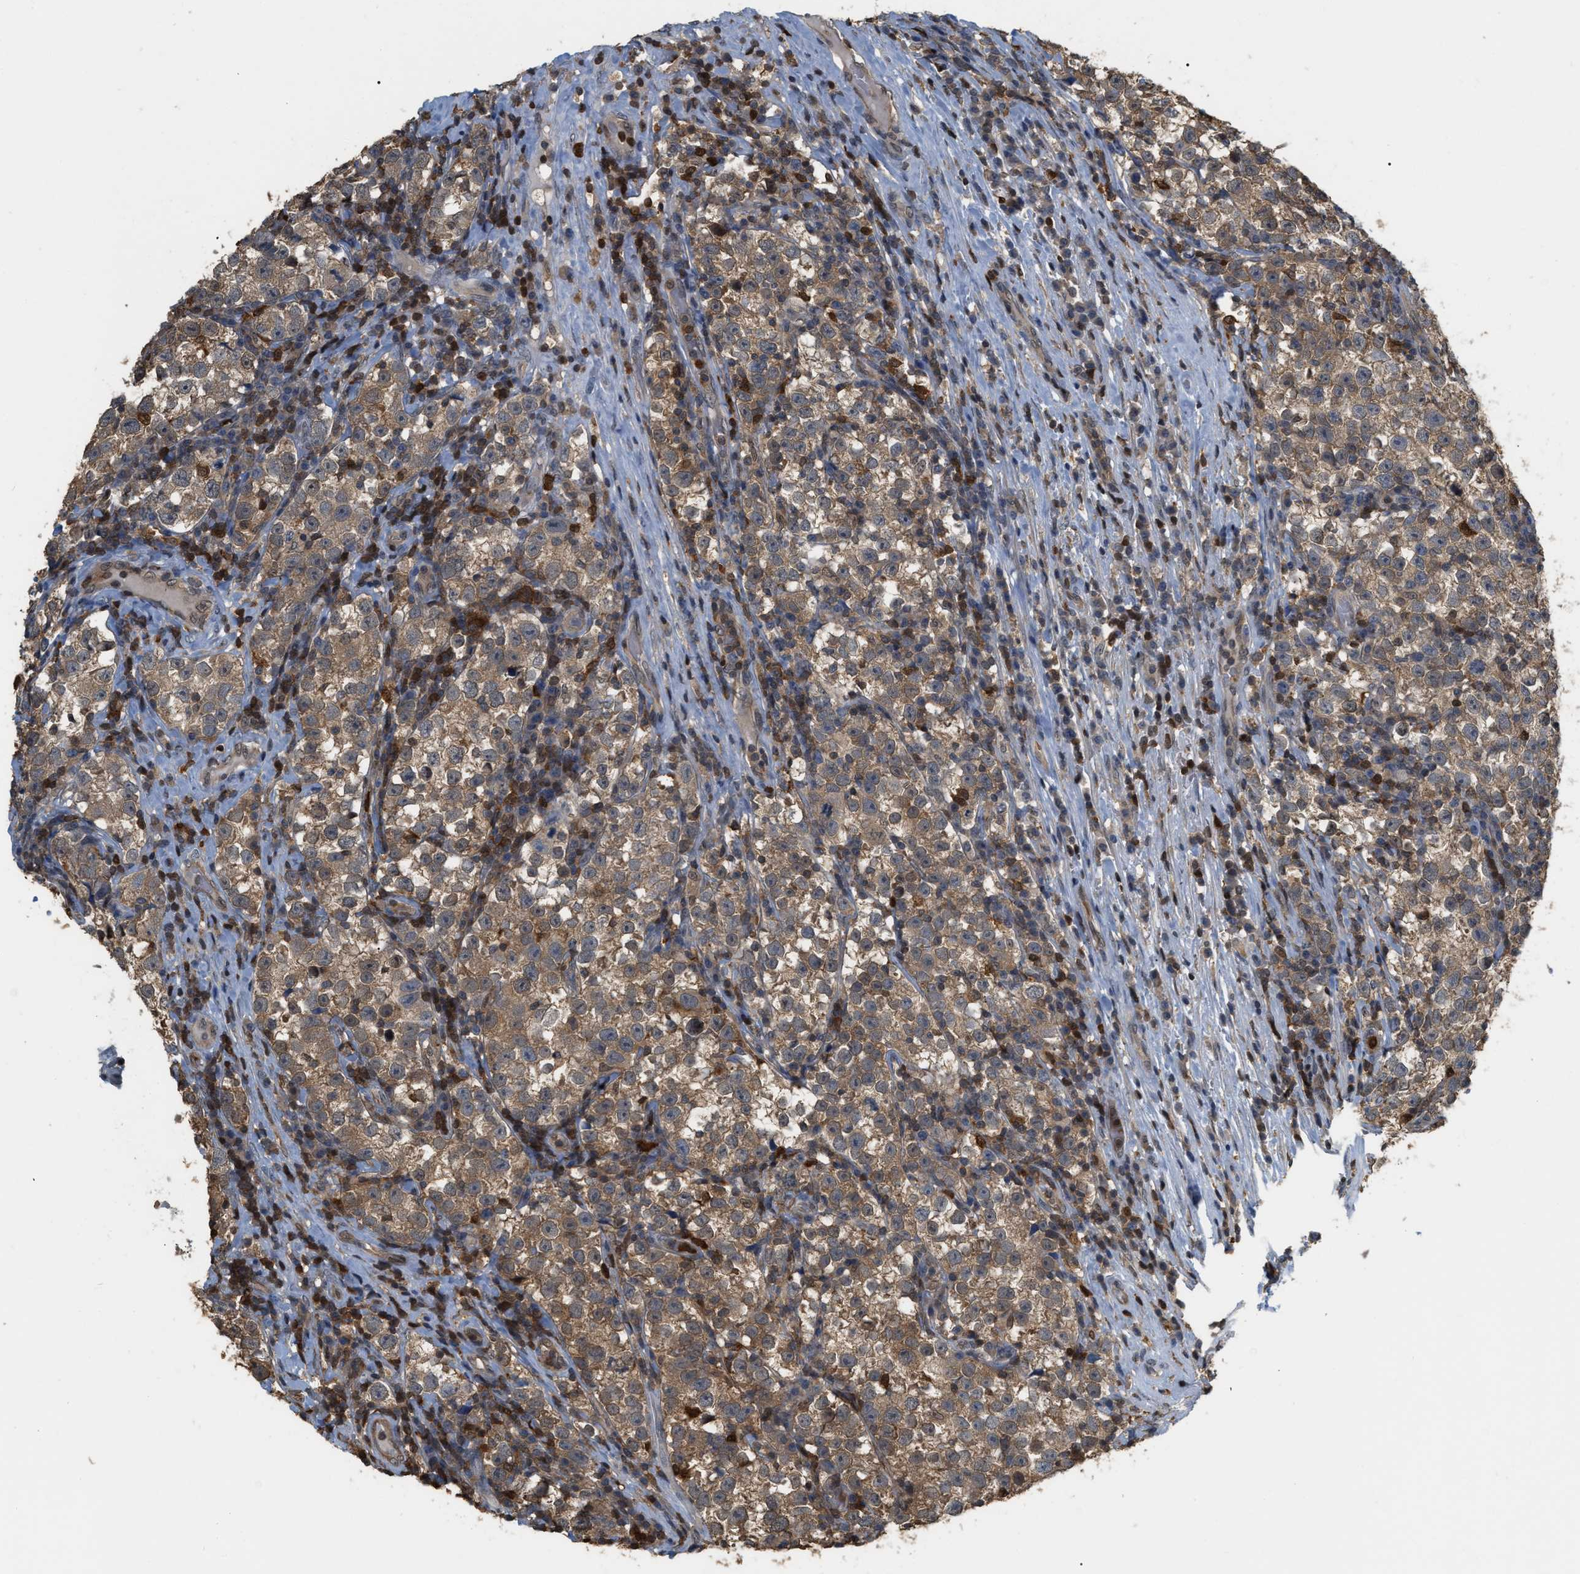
{"staining": {"intensity": "moderate", "quantity": ">75%", "location": "cytoplasmic/membranous"}, "tissue": "testis cancer", "cell_type": "Tumor cells", "image_type": "cancer", "snomed": [{"axis": "morphology", "description": "Normal tissue, NOS"}, {"axis": "morphology", "description": "Seminoma, NOS"}, {"axis": "topography", "description": "Testis"}], "caption": "Moderate cytoplasmic/membranous protein expression is seen in about >75% of tumor cells in testis seminoma.", "gene": "MTPN", "patient": {"sex": "male", "age": 43}}